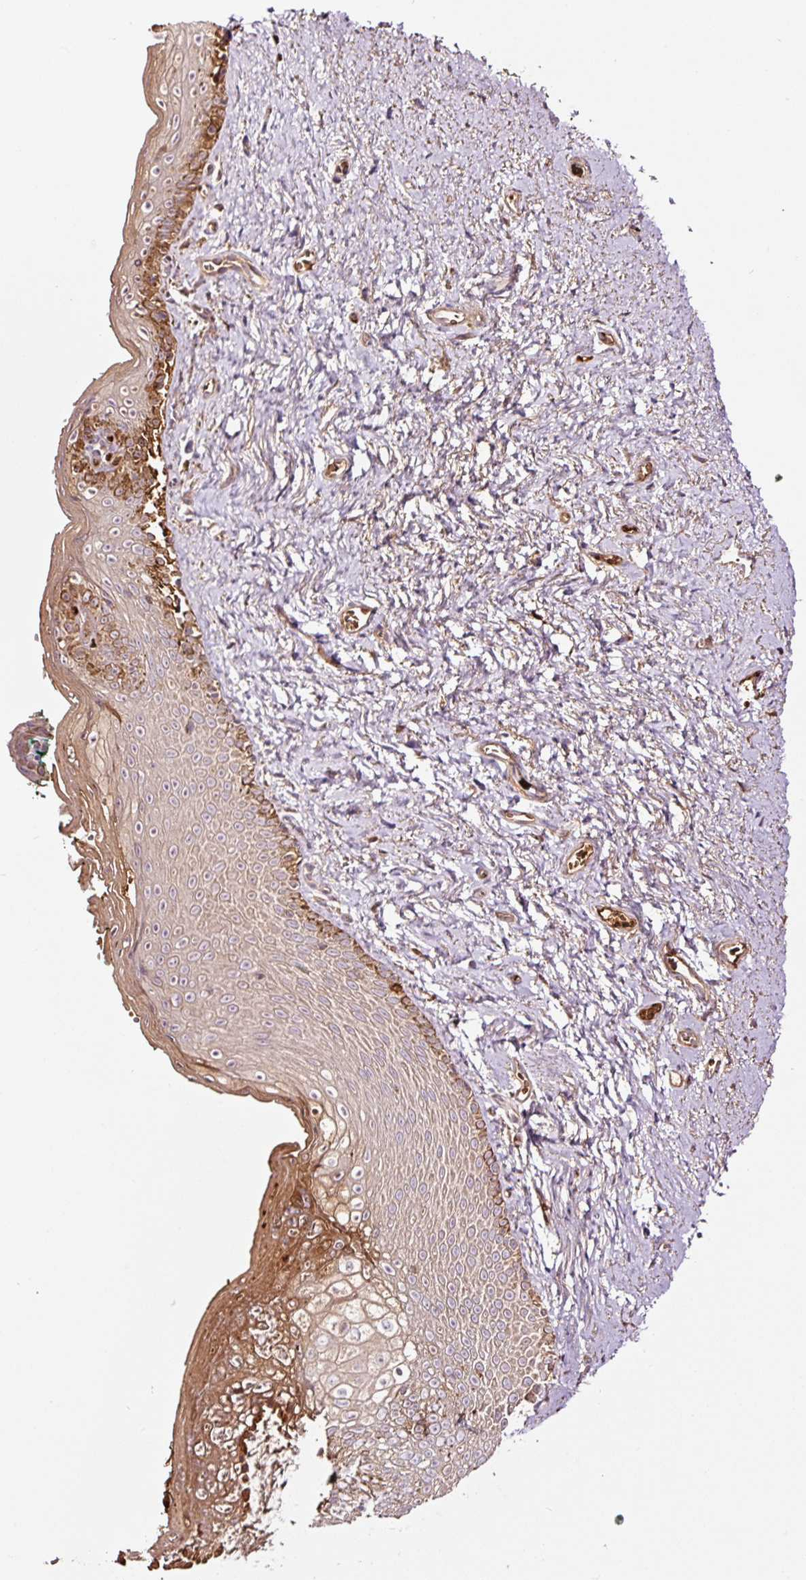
{"staining": {"intensity": "strong", "quantity": "25%-75%", "location": "cytoplasmic/membranous"}, "tissue": "vagina", "cell_type": "Squamous epithelial cells", "image_type": "normal", "snomed": [{"axis": "morphology", "description": "Normal tissue, NOS"}, {"axis": "topography", "description": "Vulva"}, {"axis": "topography", "description": "Vagina"}, {"axis": "topography", "description": "Peripheral nerve tissue"}], "caption": "A photomicrograph of vagina stained for a protein displays strong cytoplasmic/membranous brown staining in squamous epithelial cells.", "gene": "PGLYRP2", "patient": {"sex": "female", "age": 66}}